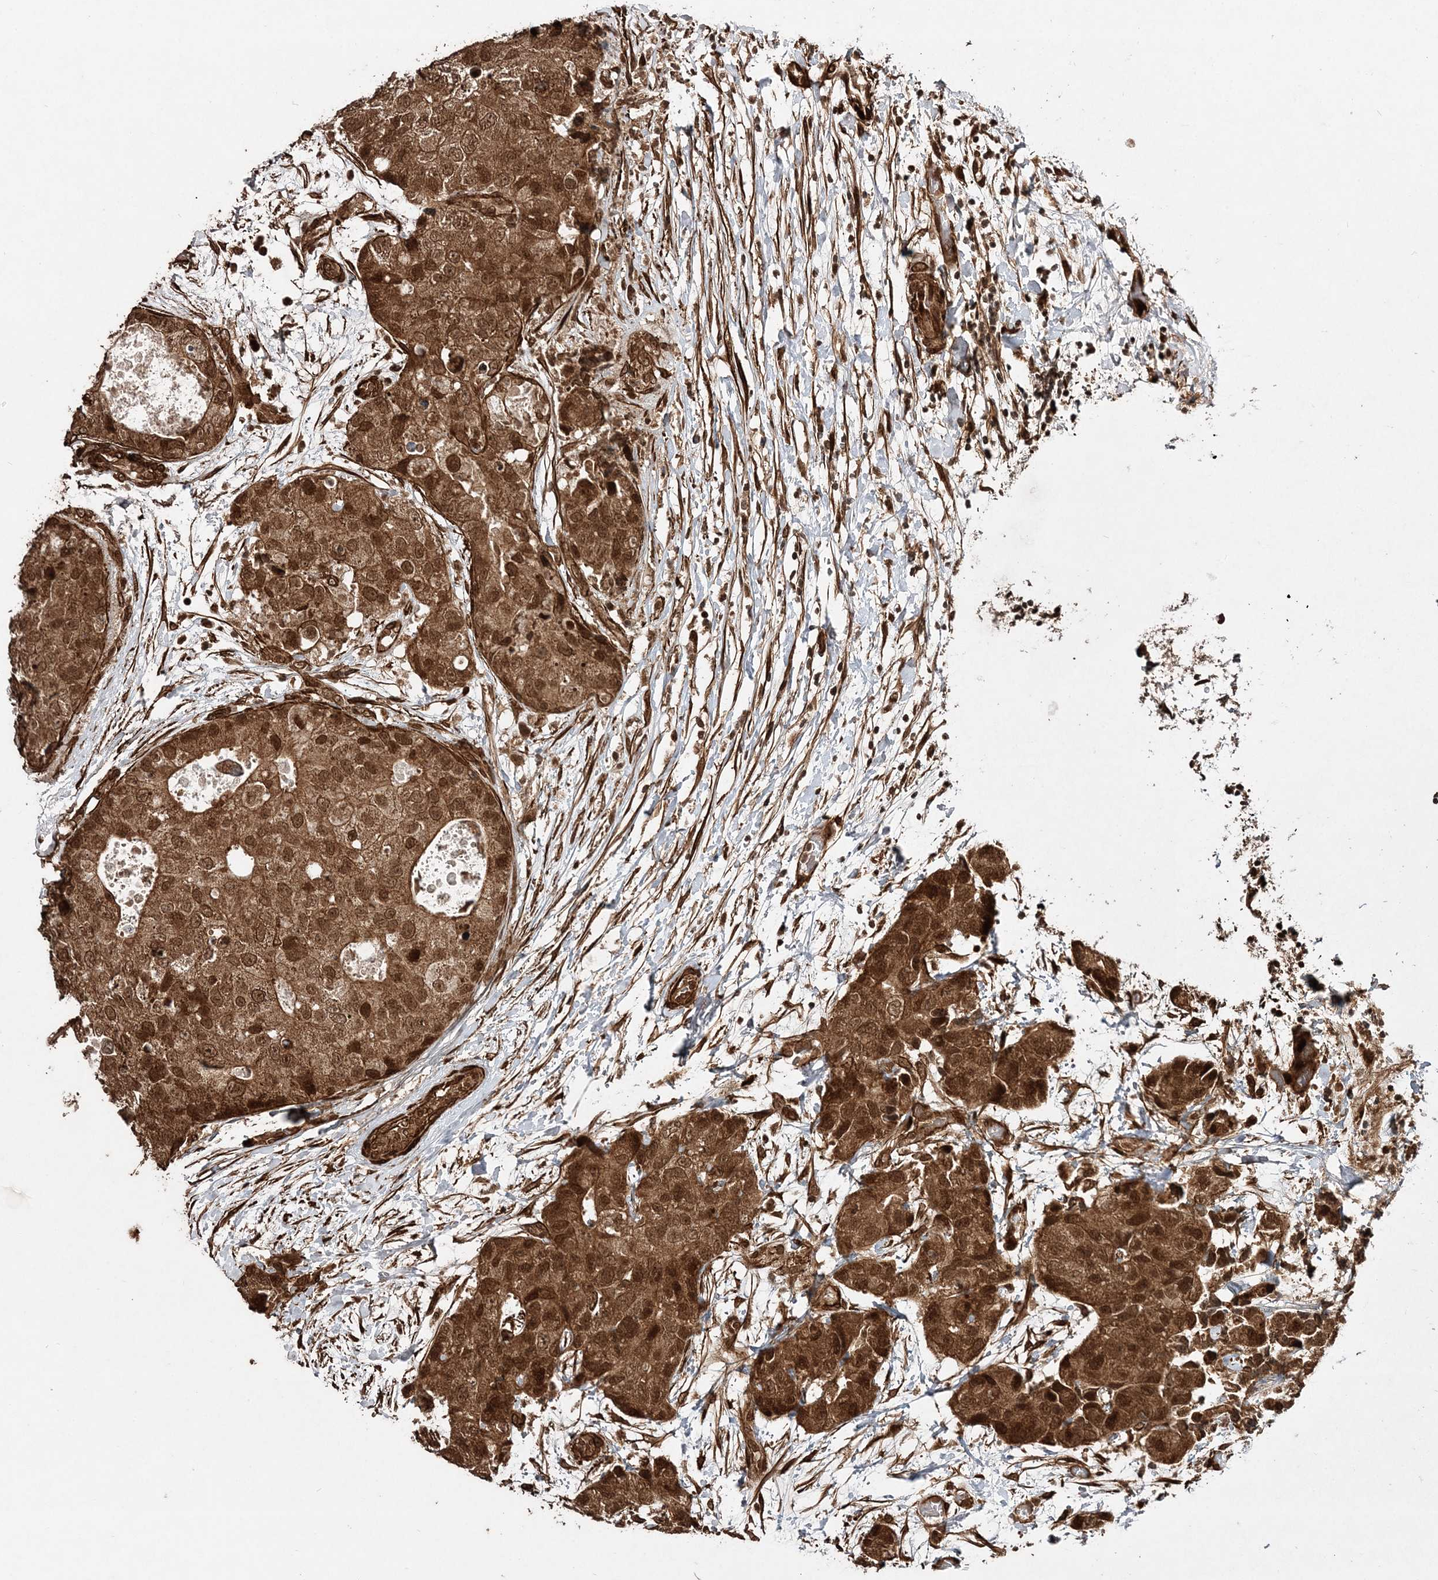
{"staining": {"intensity": "strong", "quantity": ">75%", "location": "cytoplasmic/membranous,nuclear"}, "tissue": "breast cancer", "cell_type": "Tumor cells", "image_type": "cancer", "snomed": [{"axis": "morphology", "description": "Duct carcinoma"}, {"axis": "topography", "description": "Breast"}], "caption": "The immunohistochemical stain highlights strong cytoplasmic/membranous and nuclear expression in tumor cells of breast cancer (infiltrating ductal carcinoma) tissue.", "gene": "ETAA1", "patient": {"sex": "female", "age": 62}}